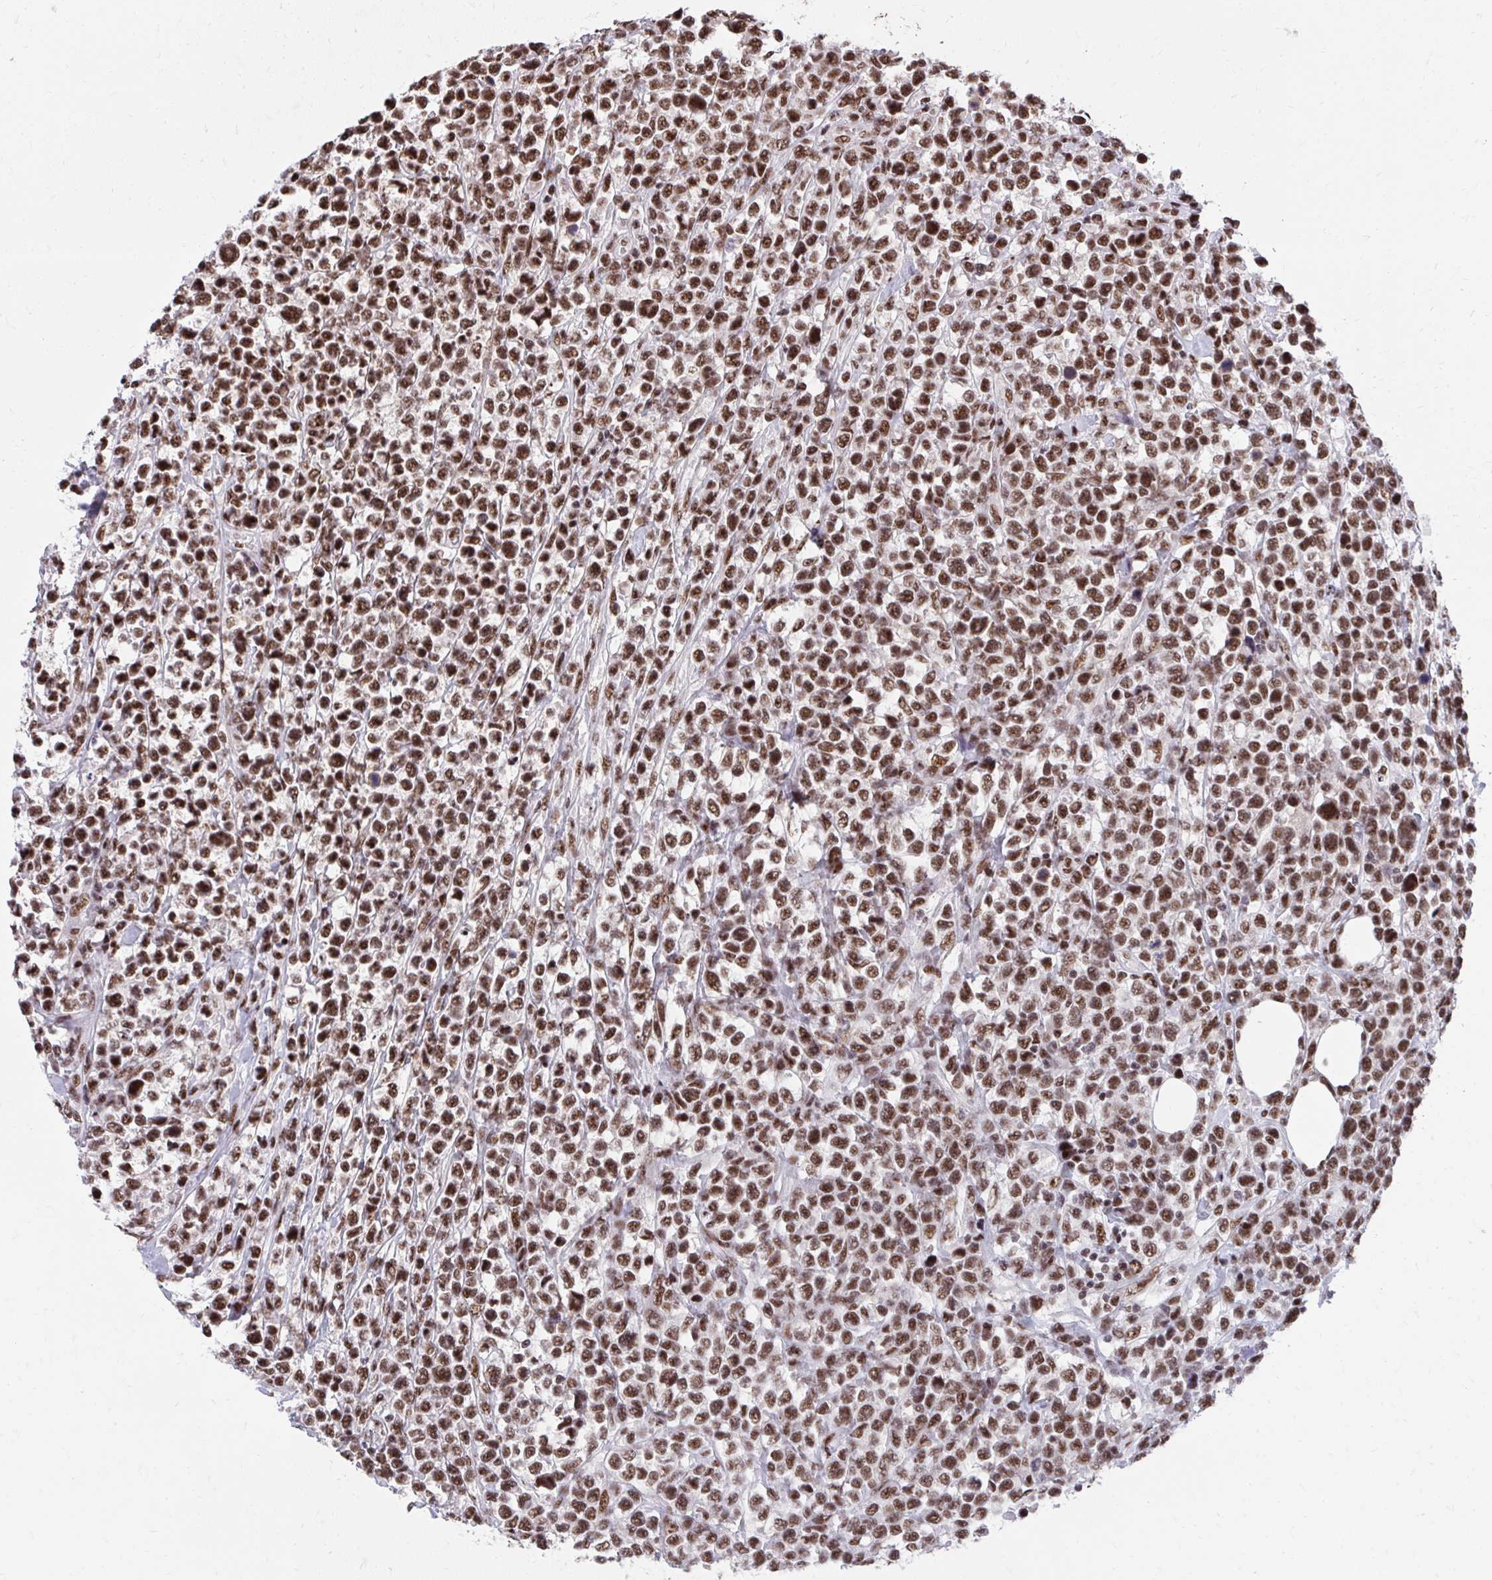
{"staining": {"intensity": "strong", "quantity": ">75%", "location": "nuclear"}, "tissue": "lymphoma", "cell_type": "Tumor cells", "image_type": "cancer", "snomed": [{"axis": "morphology", "description": "Malignant lymphoma, non-Hodgkin's type, High grade"}, {"axis": "topography", "description": "Soft tissue"}], "caption": "A brown stain highlights strong nuclear expression of a protein in lymphoma tumor cells. (DAB (3,3'-diaminobenzidine) IHC, brown staining for protein, blue staining for nuclei).", "gene": "SYNE4", "patient": {"sex": "female", "age": 56}}